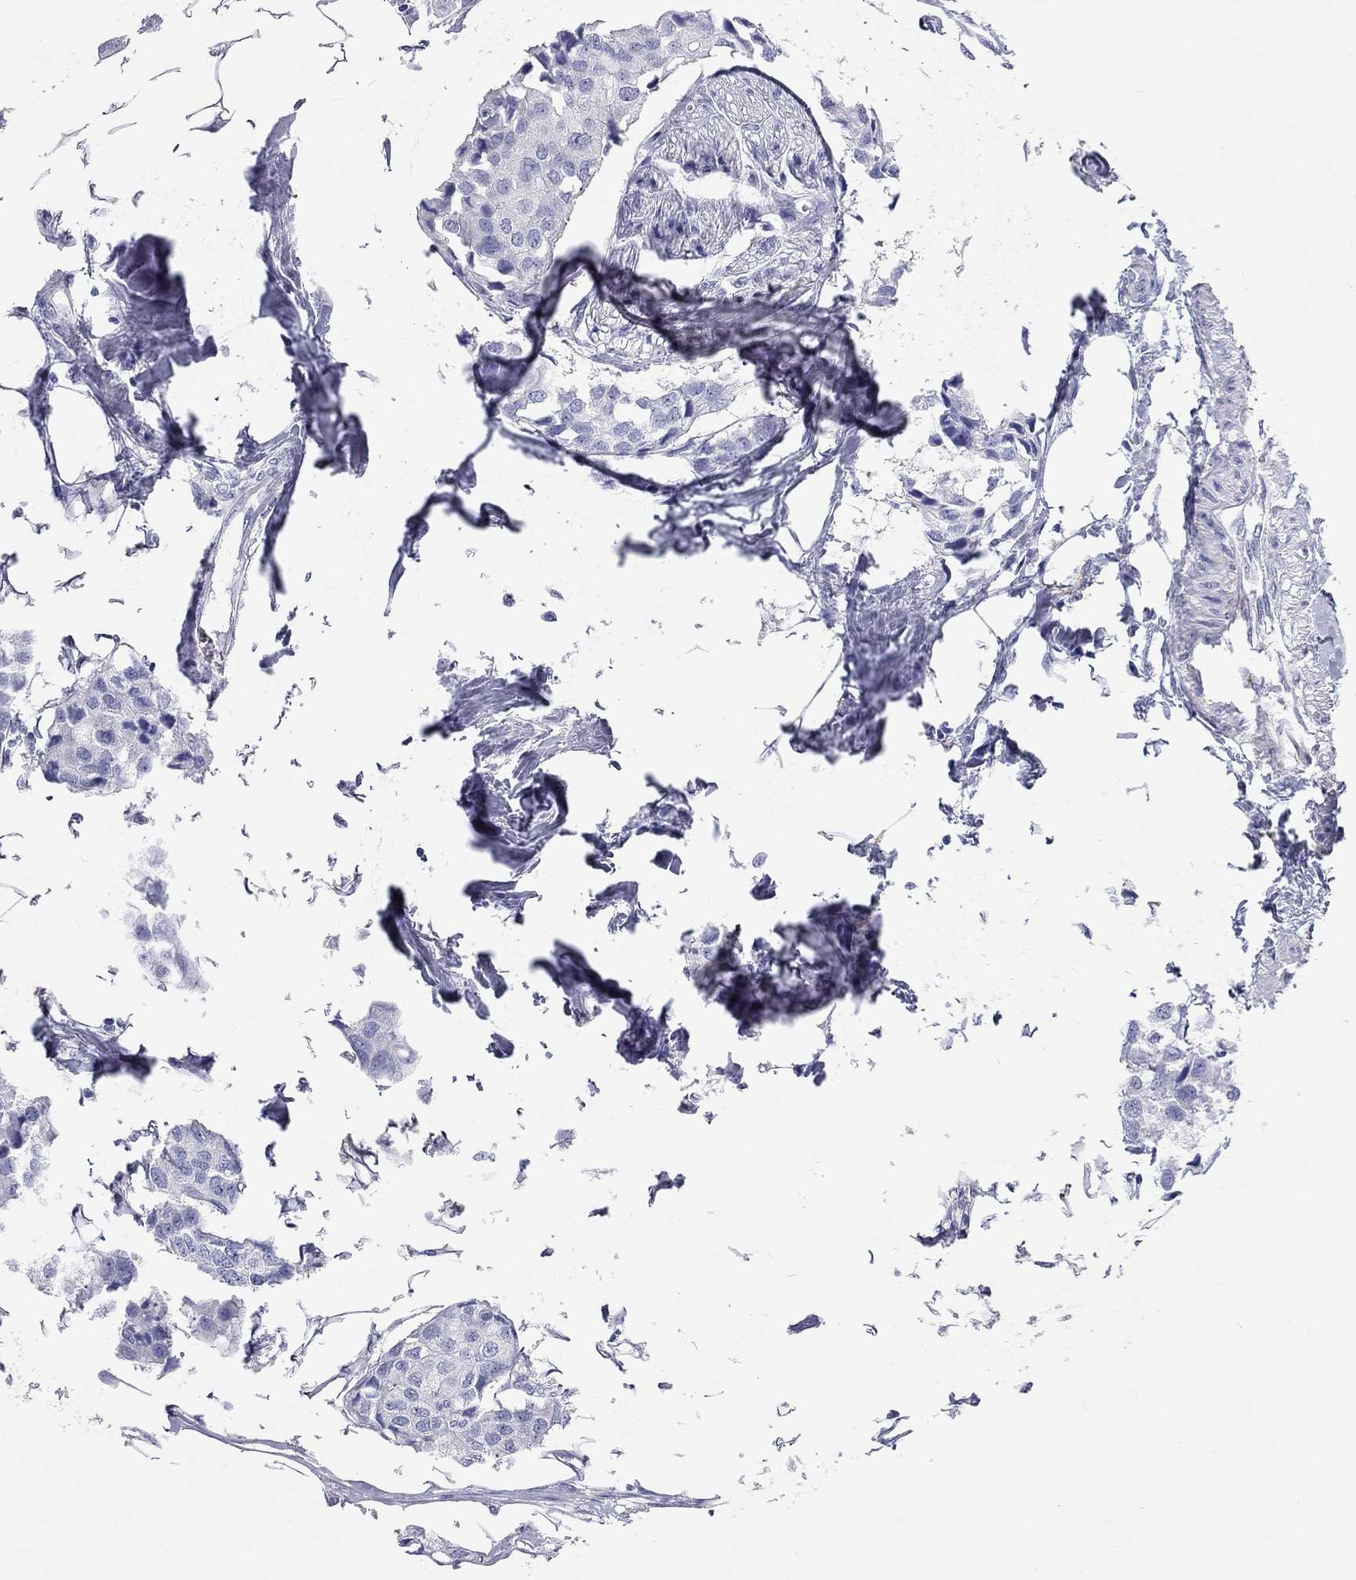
{"staining": {"intensity": "negative", "quantity": "none", "location": "none"}, "tissue": "breast cancer", "cell_type": "Tumor cells", "image_type": "cancer", "snomed": [{"axis": "morphology", "description": "Duct carcinoma"}, {"axis": "topography", "description": "Breast"}], "caption": "This is an immunohistochemistry (IHC) histopathology image of infiltrating ductal carcinoma (breast). There is no staining in tumor cells.", "gene": "PCDHGC5", "patient": {"sex": "female", "age": 80}}